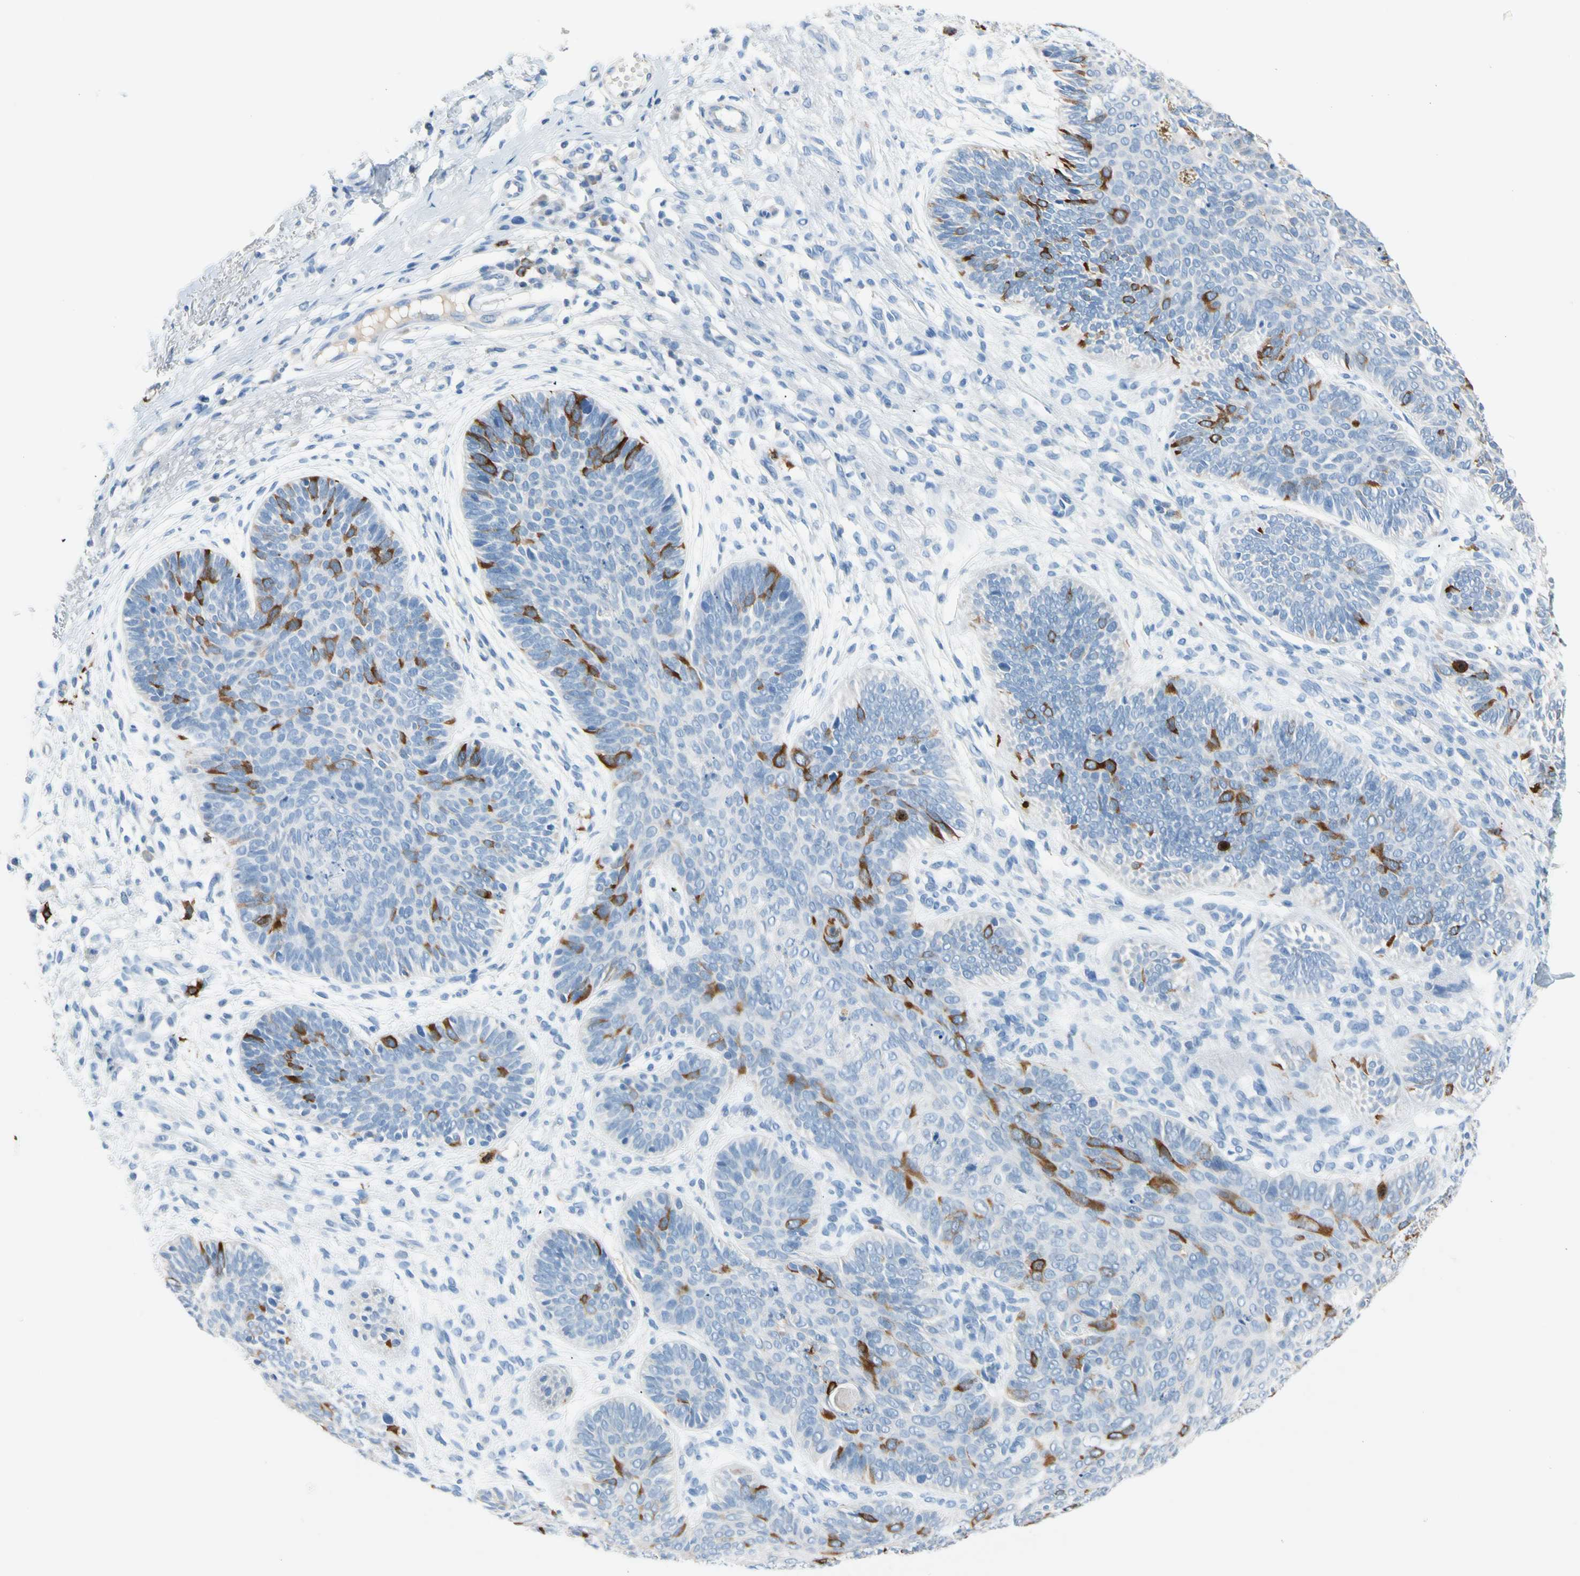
{"staining": {"intensity": "moderate", "quantity": "<25%", "location": "cytoplasmic/membranous"}, "tissue": "skin cancer", "cell_type": "Tumor cells", "image_type": "cancer", "snomed": [{"axis": "morphology", "description": "Normal tissue, NOS"}, {"axis": "morphology", "description": "Basal cell carcinoma"}, {"axis": "topography", "description": "Skin"}], "caption": "A photomicrograph showing moderate cytoplasmic/membranous expression in about <25% of tumor cells in skin cancer (basal cell carcinoma), as visualized by brown immunohistochemical staining.", "gene": "TACC3", "patient": {"sex": "male", "age": 52}}